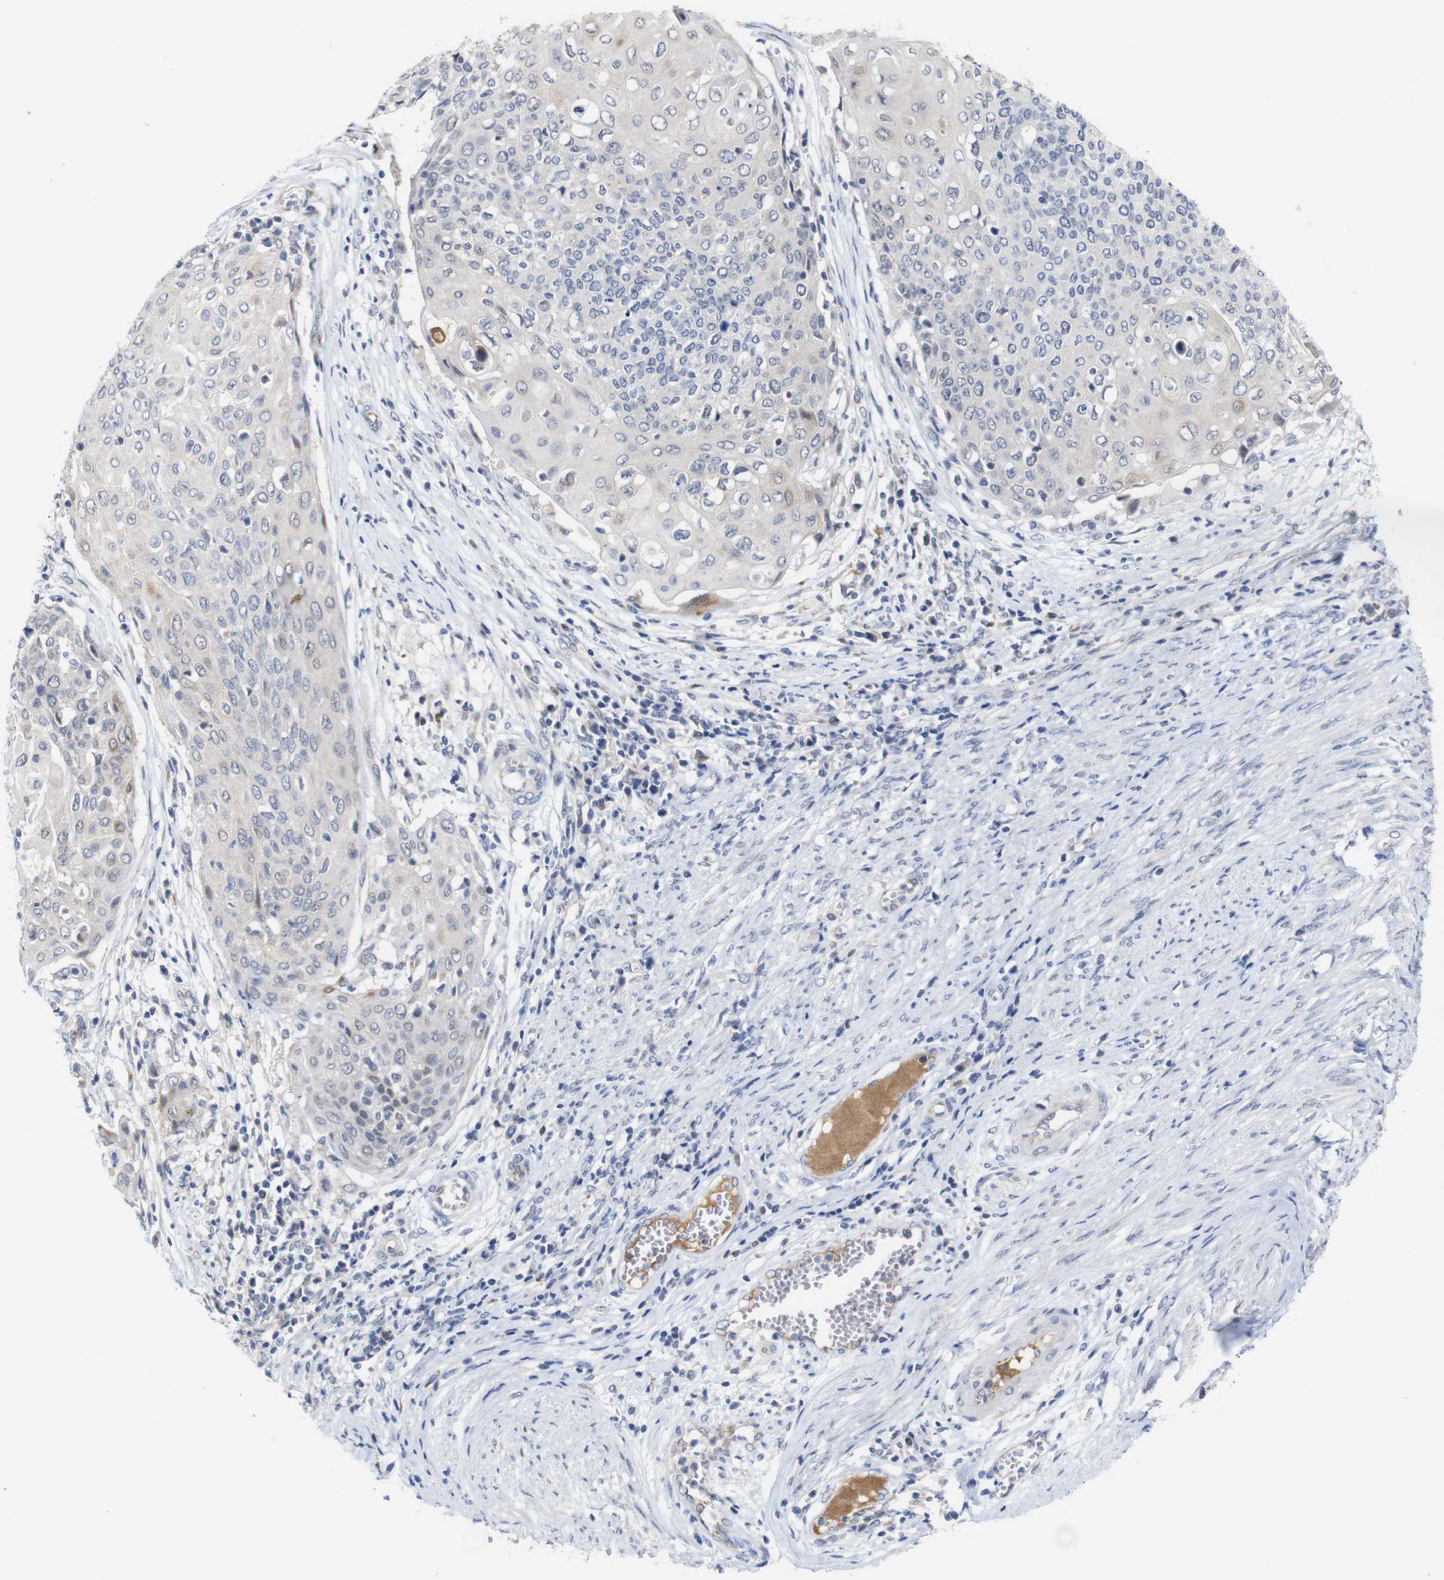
{"staining": {"intensity": "negative", "quantity": "none", "location": "none"}, "tissue": "cervical cancer", "cell_type": "Tumor cells", "image_type": "cancer", "snomed": [{"axis": "morphology", "description": "Squamous cell carcinoma, NOS"}, {"axis": "topography", "description": "Cervix"}], "caption": "The image shows no staining of tumor cells in cervical squamous cell carcinoma.", "gene": "FURIN", "patient": {"sex": "female", "age": 39}}